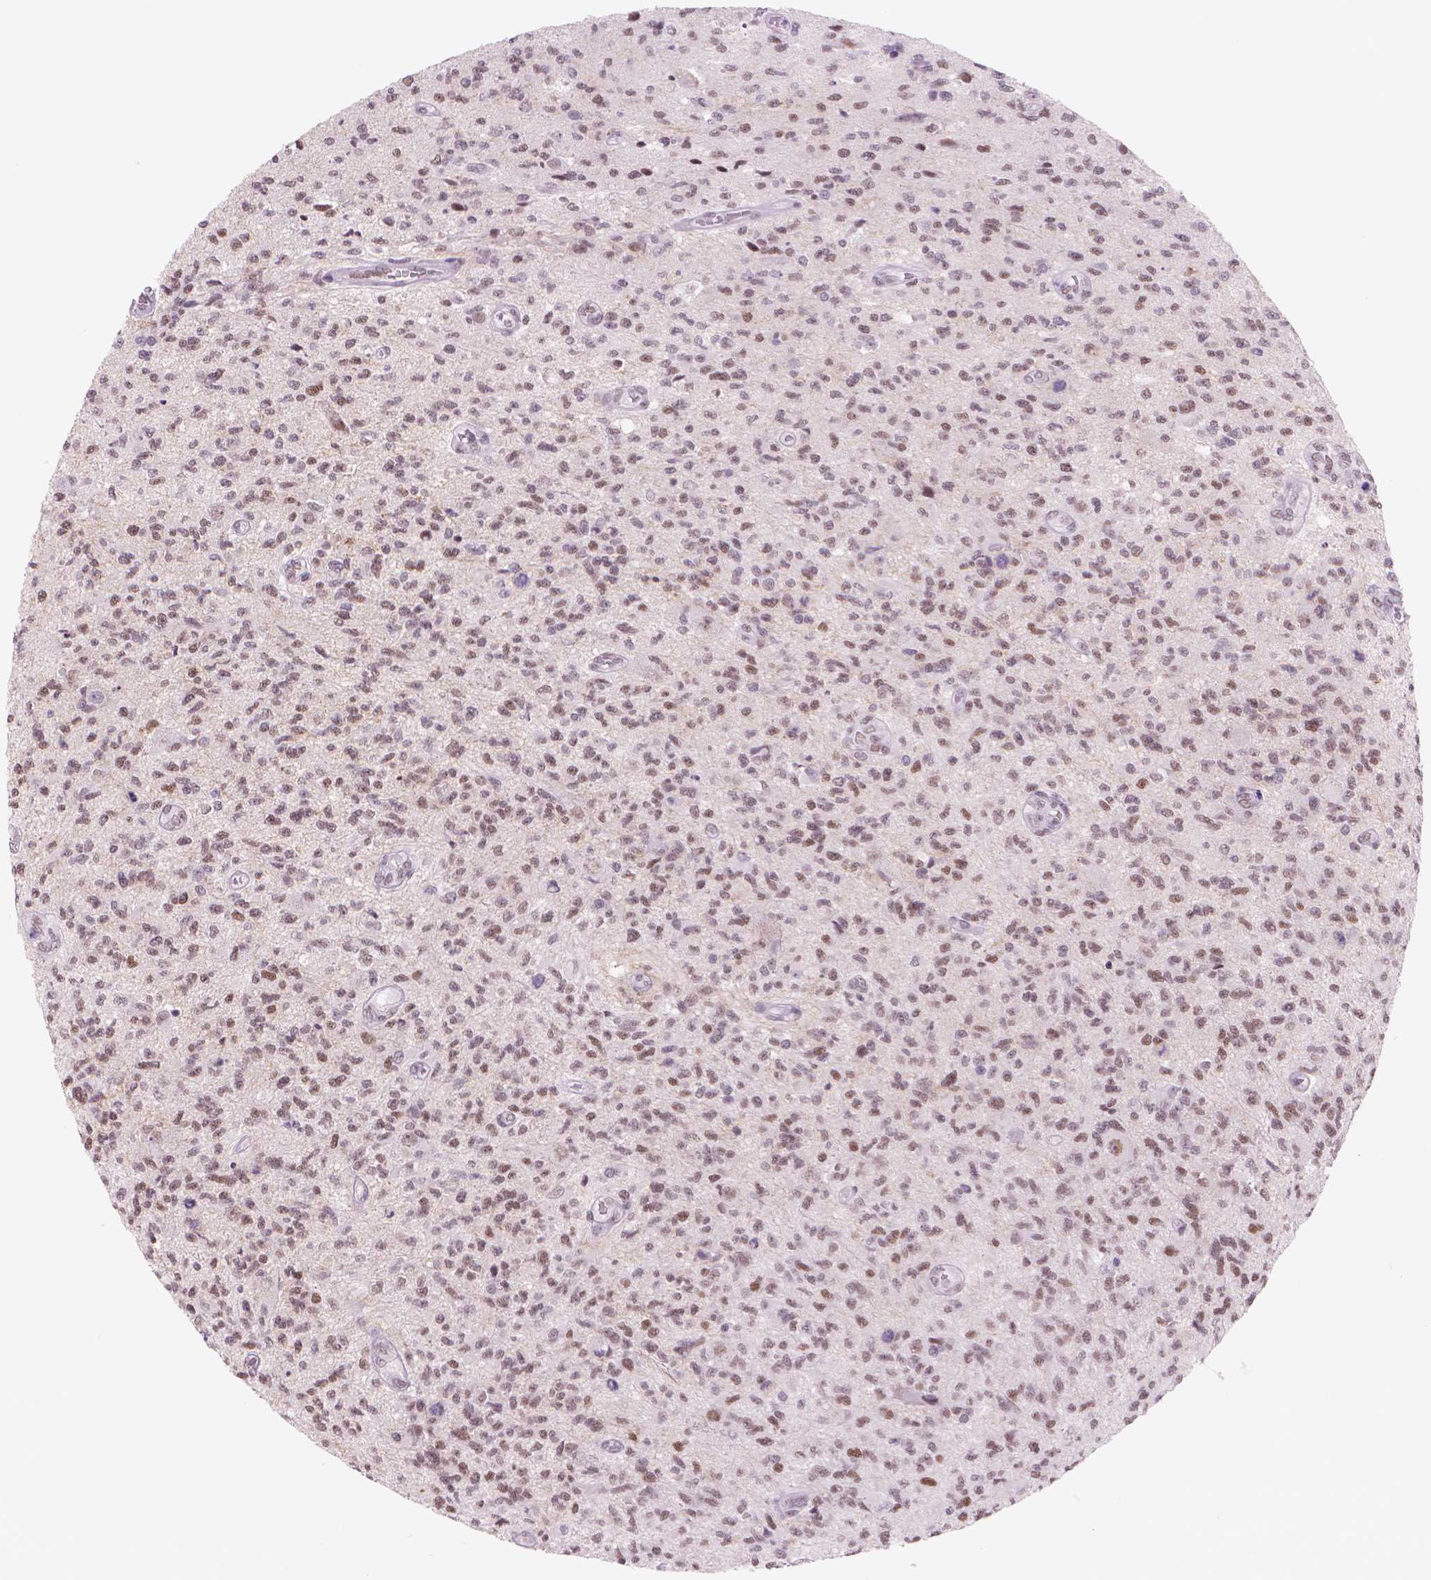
{"staining": {"intensity": "moderate", "quantity": "25%-75%", "location": "nuclear"}, "tissue": "glioma", "cell_type": "Tumor cells", "image_type": "cancer", "snomed": [{"axis": "morphology", "description": "Glioma, malignant, High grade"}, {"axis": "topography", "description": "Brain"}], "caption": "A medium amount of moderate nuclear positivity is seen in about 25%-75% of tumor cells in malignant high-grade glioma tissue.", "gene": "POLR3D", "patient": {"sex": "male", "age": 56}}